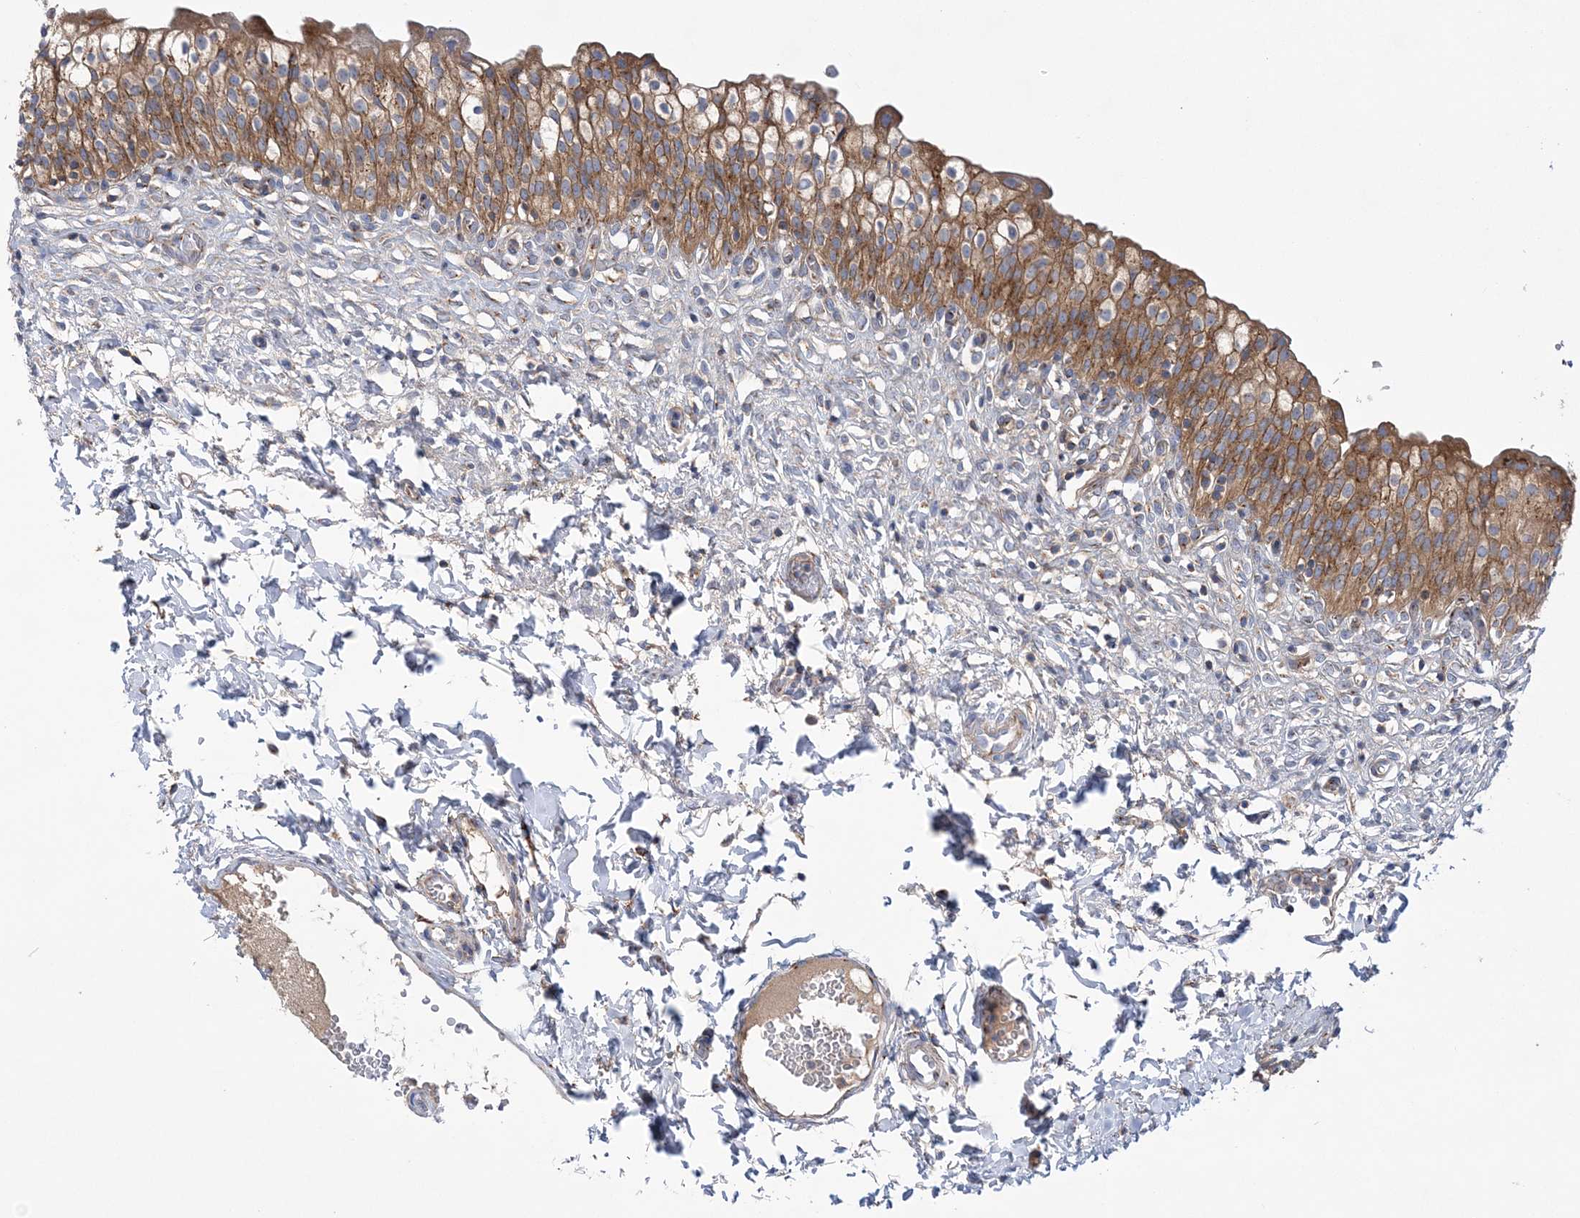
{"staining": {"intensity": "moderate", "quantity": ">75%", "location": "cytoplasmic/membranous"}, "tissue": "urinary bladder", "cell_type": "Urothelial cells", "image_type": "normal", "snomed": [{"axis": "morphology", "description": "Normal tissue, NOS"}, {"axis": "topography", "description": "Urinary bladder"}], "caption": "The histopathology image displays immunohistochemical staining of unremarkable urinary bladder. There is moderate cytoplasmic/membranous positivity is present in approximately >75% of urothelial cells. (brown staining indicates protein expression, while blue staining denotes nuclei).", "gene": "COPB2", "patient": {"sex": "male", "age": 55}}